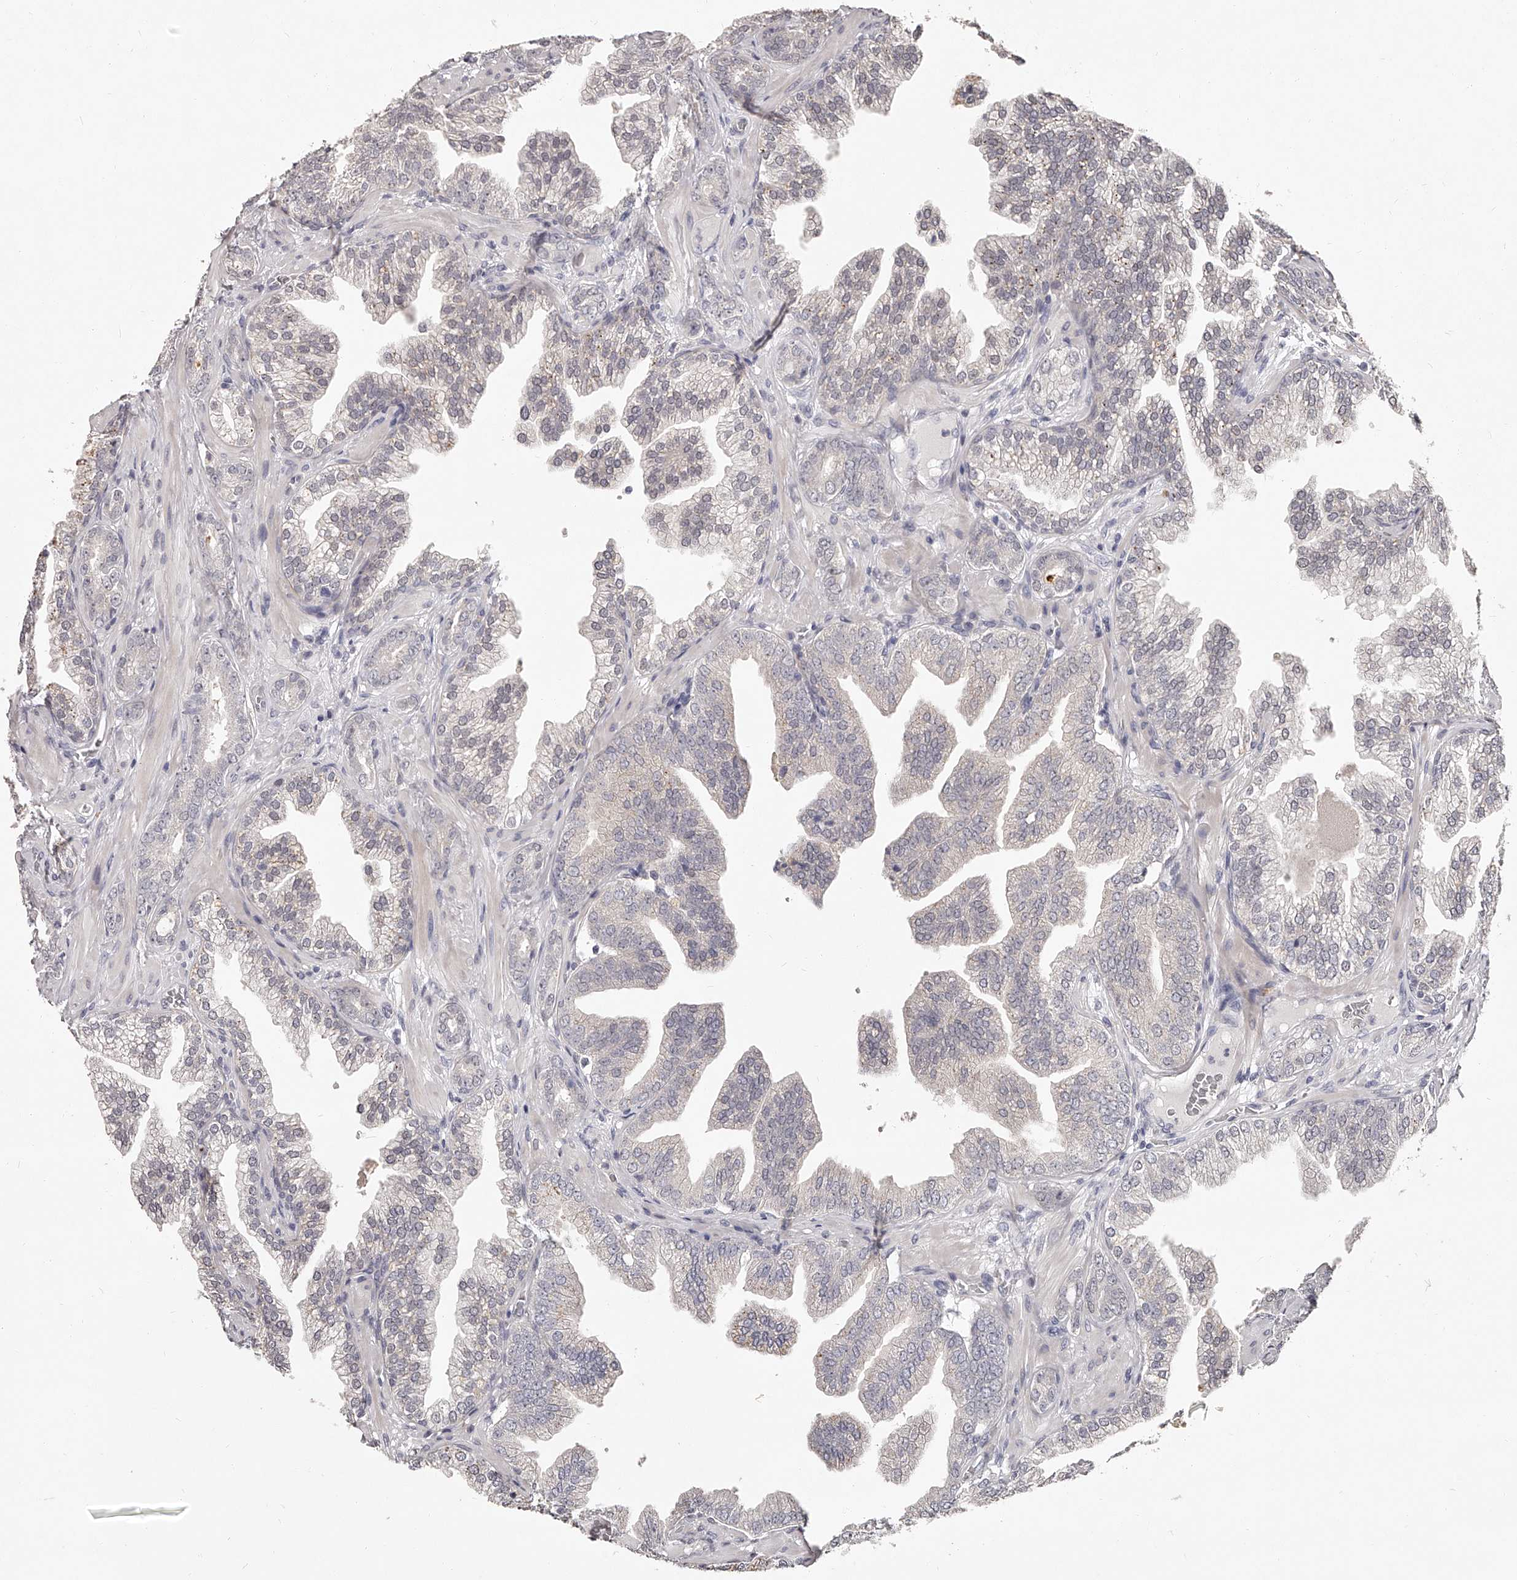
{"staining": {"intensity": "negative", "quantity": "none", "location": "none"}, "tissue": "prostate cancer", "cell_type": "Tumor cells", "image_type": "cancer", "snomed": [{"axis": "morphology", "description": "Adenocarcinoma, High grade"}, {"axis": "topography", "description": "Prostate"}], "caption": "This is an immunohistochemistry histopathology image of human prostate cancer (adenocarcinoma (high-grade)). There is no expression in tumor cells.", "gene": "NT5DC1", "patient": {"sex": "male", "age": 58}}